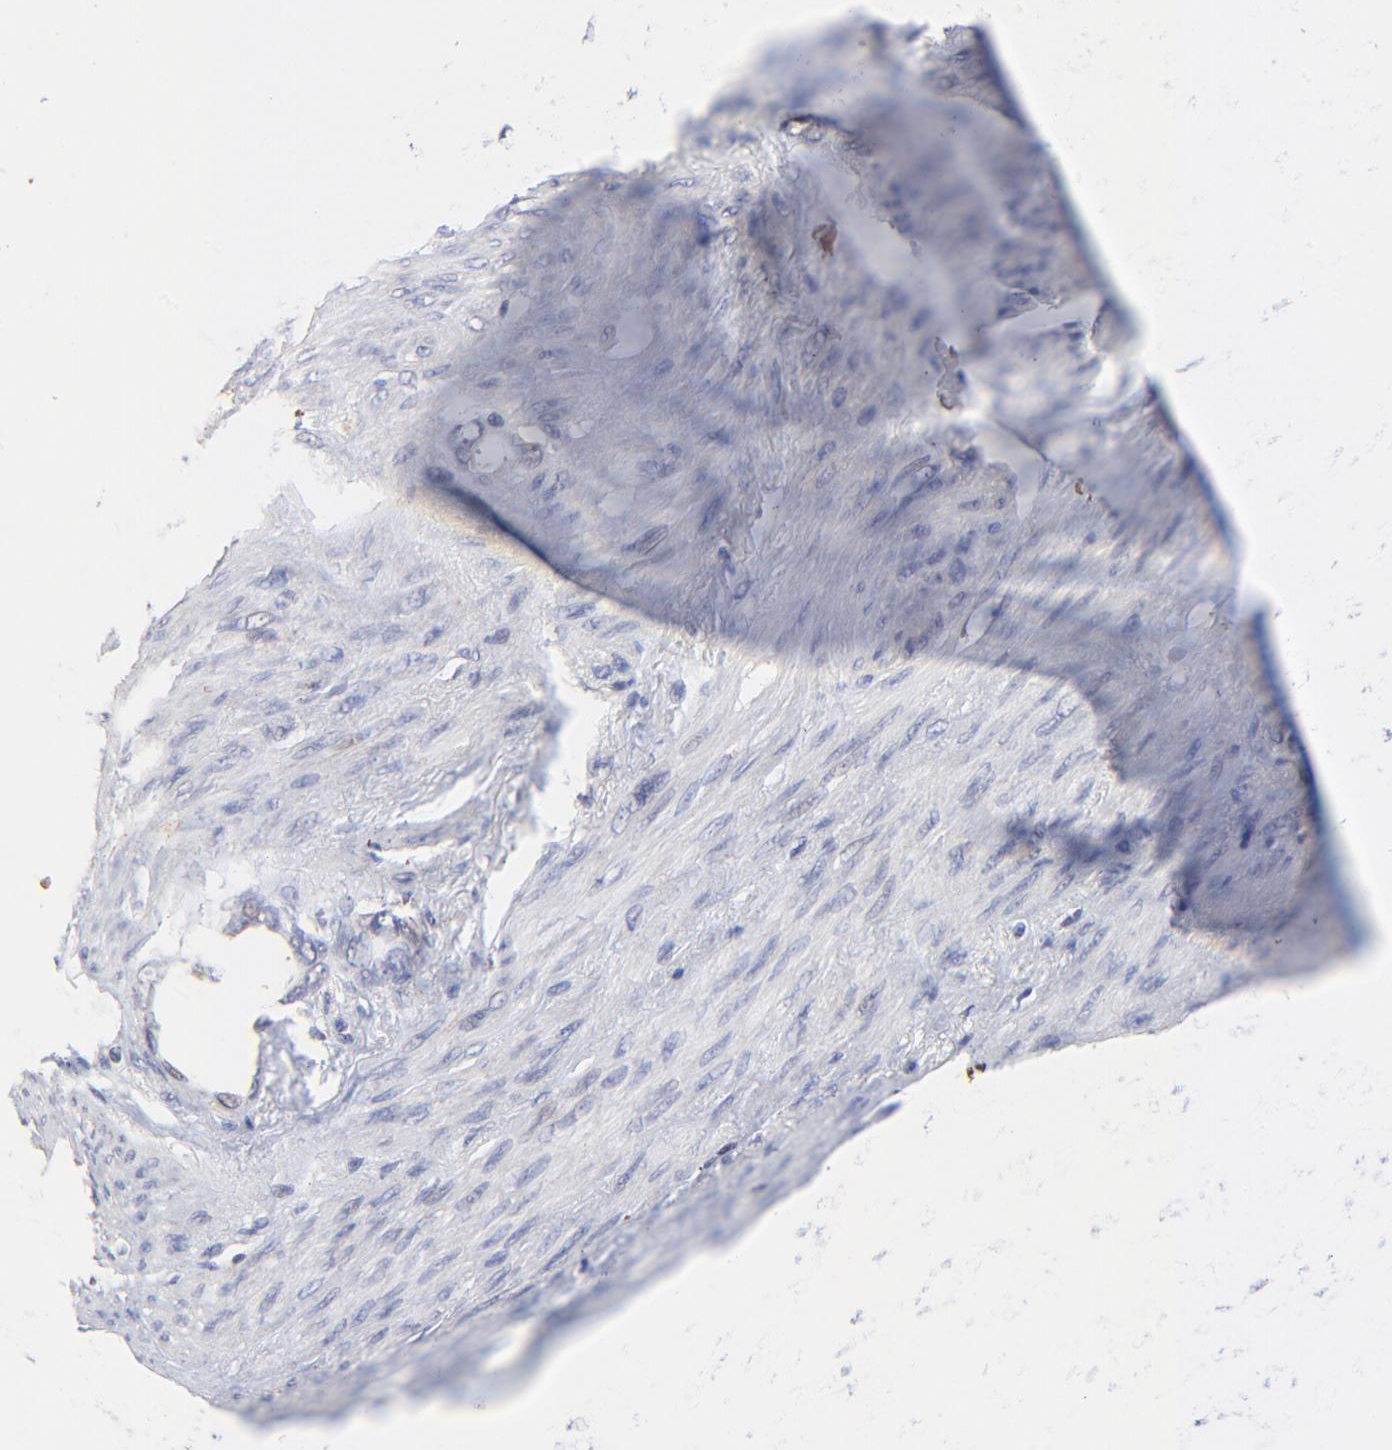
{"staining": {"intensity": "weak", "quantity": "<25%", "location": "nuclear"}, "tissue": "stomach cancer", "cell_type": "Tumor cells", "image_type": "cancer", "snomed": [{"axis": "morphology", "description": "Adenocarcinoma, NOS"}, {"axis": "topography", "description": "Stomach"}], "caption": "Image shows no significant protein positivity in tumor cells of stomach cancer.", "gene": "PSMA6", "patient": {"sex": "male", "age": 78}}